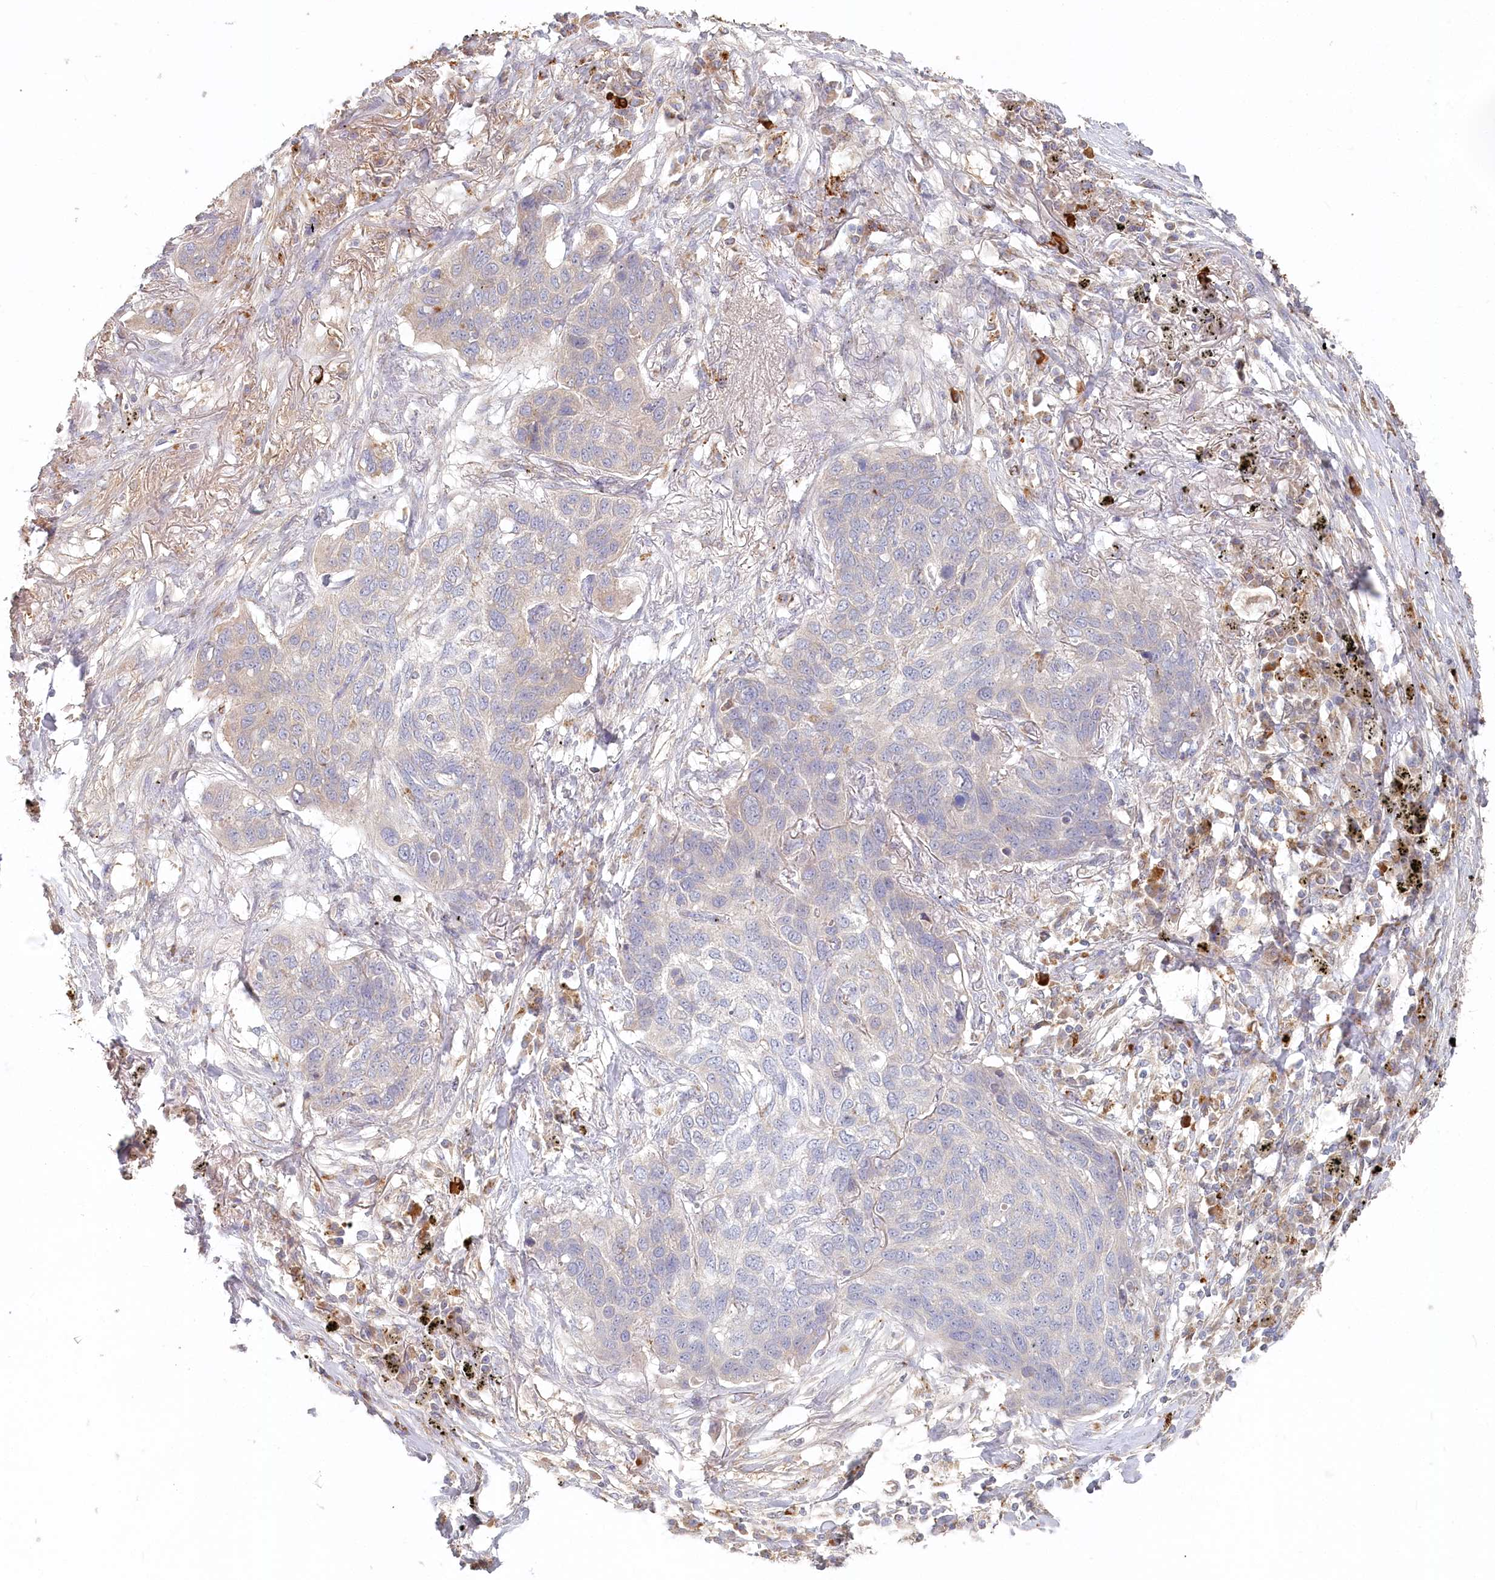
{"staining": {"intensity": "negative", "quantity": "none", "location": "none"}, "tissue": "lung cancer", "cell_type": "Tumor cells", "image_type": "cancer", "snomed": [{"axis": "morphology", "description": "Squamous cell carcinoma, NOS"}, {"axis": "topography", "description": "Lung"}], "caption": "Immunohistochemical staining of squamous cell carcinoma (lung) shows no significant expression in tumor cells.", "gene": "VSIG1", "patient": {"sex": "female", "age": 63}}